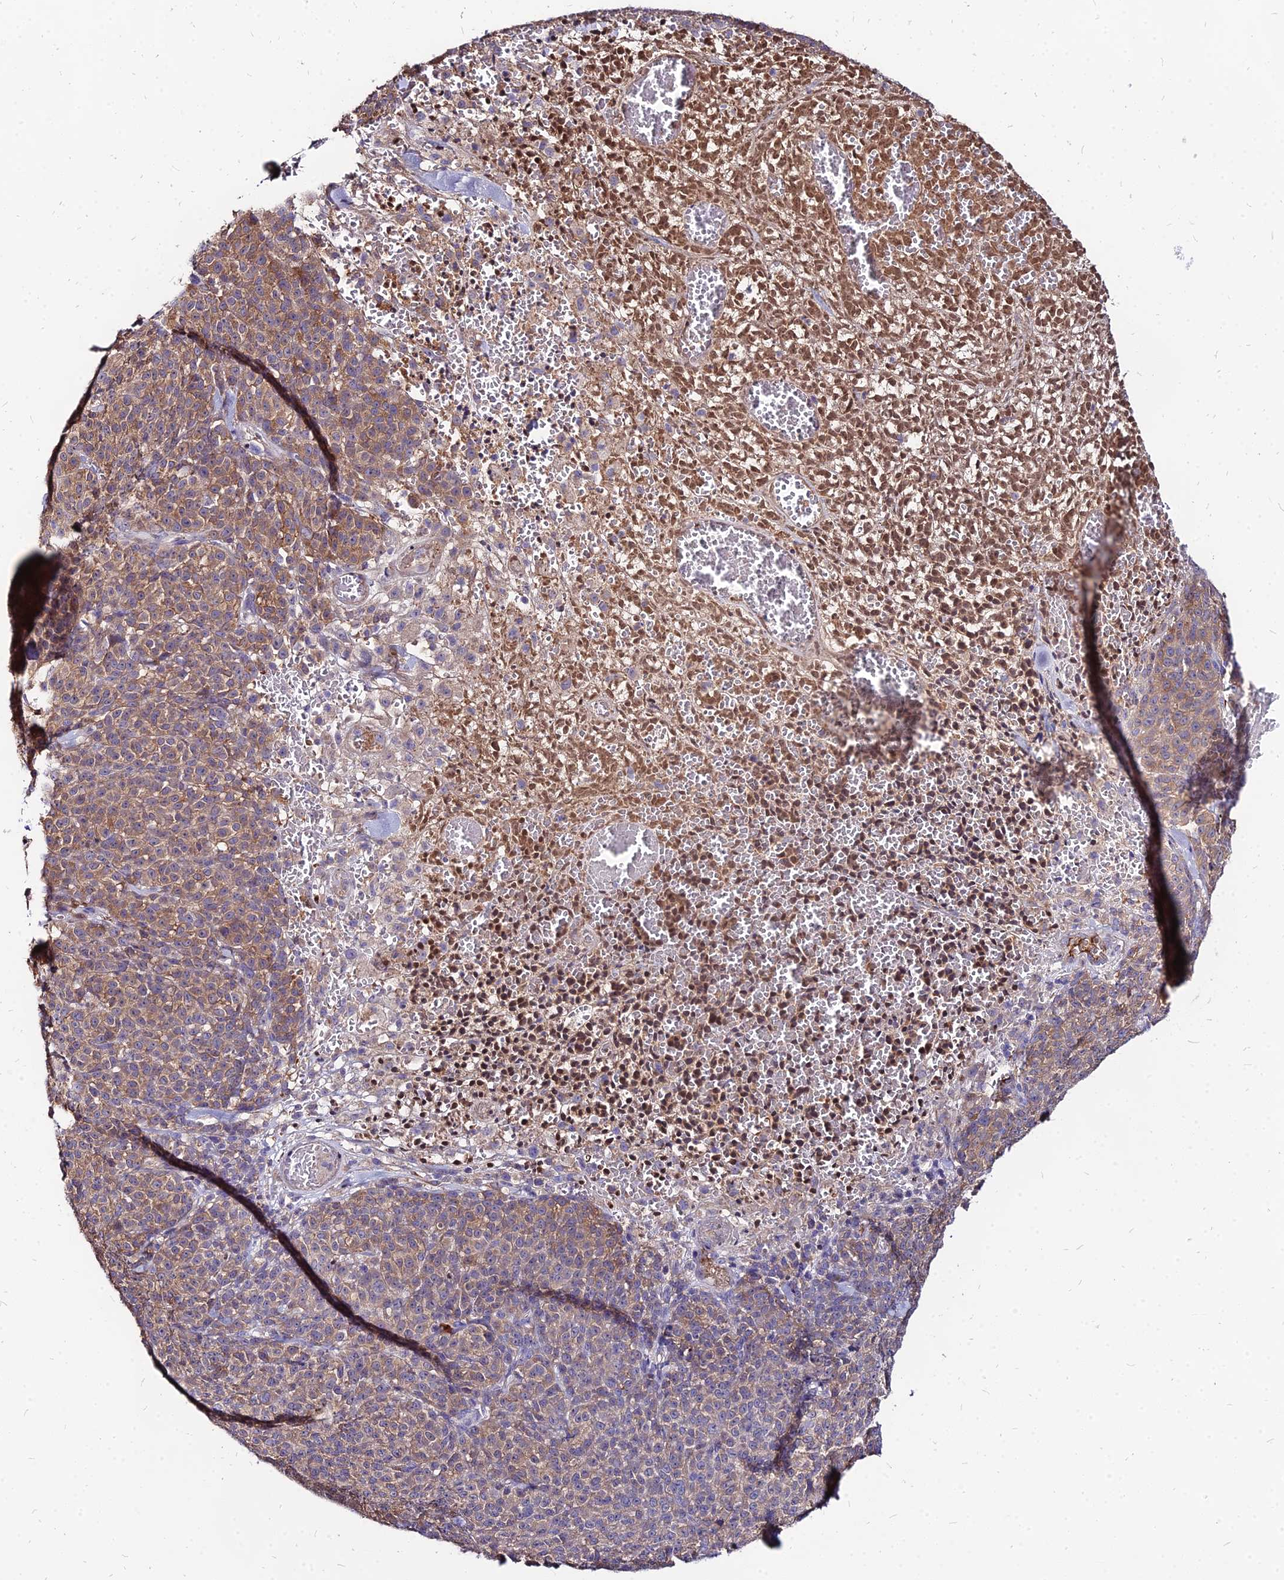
{"staining": {"intensity": "moderate", "quantity": ">75%", "location": "cytoplasmic/membranous"}, "tissue": "melanoma", "cell_type": "Tumor cells", "image_type": "cancer", "snomed": [{"axis": "morphology", "description": "Normal tissue, NOS"}, {"axis": "morphology", "description": "Malignant melanoma, NOS"}, {"axis": "topography", "description": "Skin"}], "caption": "High-magnification brightfield microscopy of melanoma stained with DAB (3,3'-diaminobenzidine) (brown) and counterstained with hematoxylin (blue). tumor cells exhibit moderate cytoplasmic/membranous positivity is identified in approximately>75% of cells.", "gene": "ACSM6", "patient": {"sex": "female", "age": 34}}